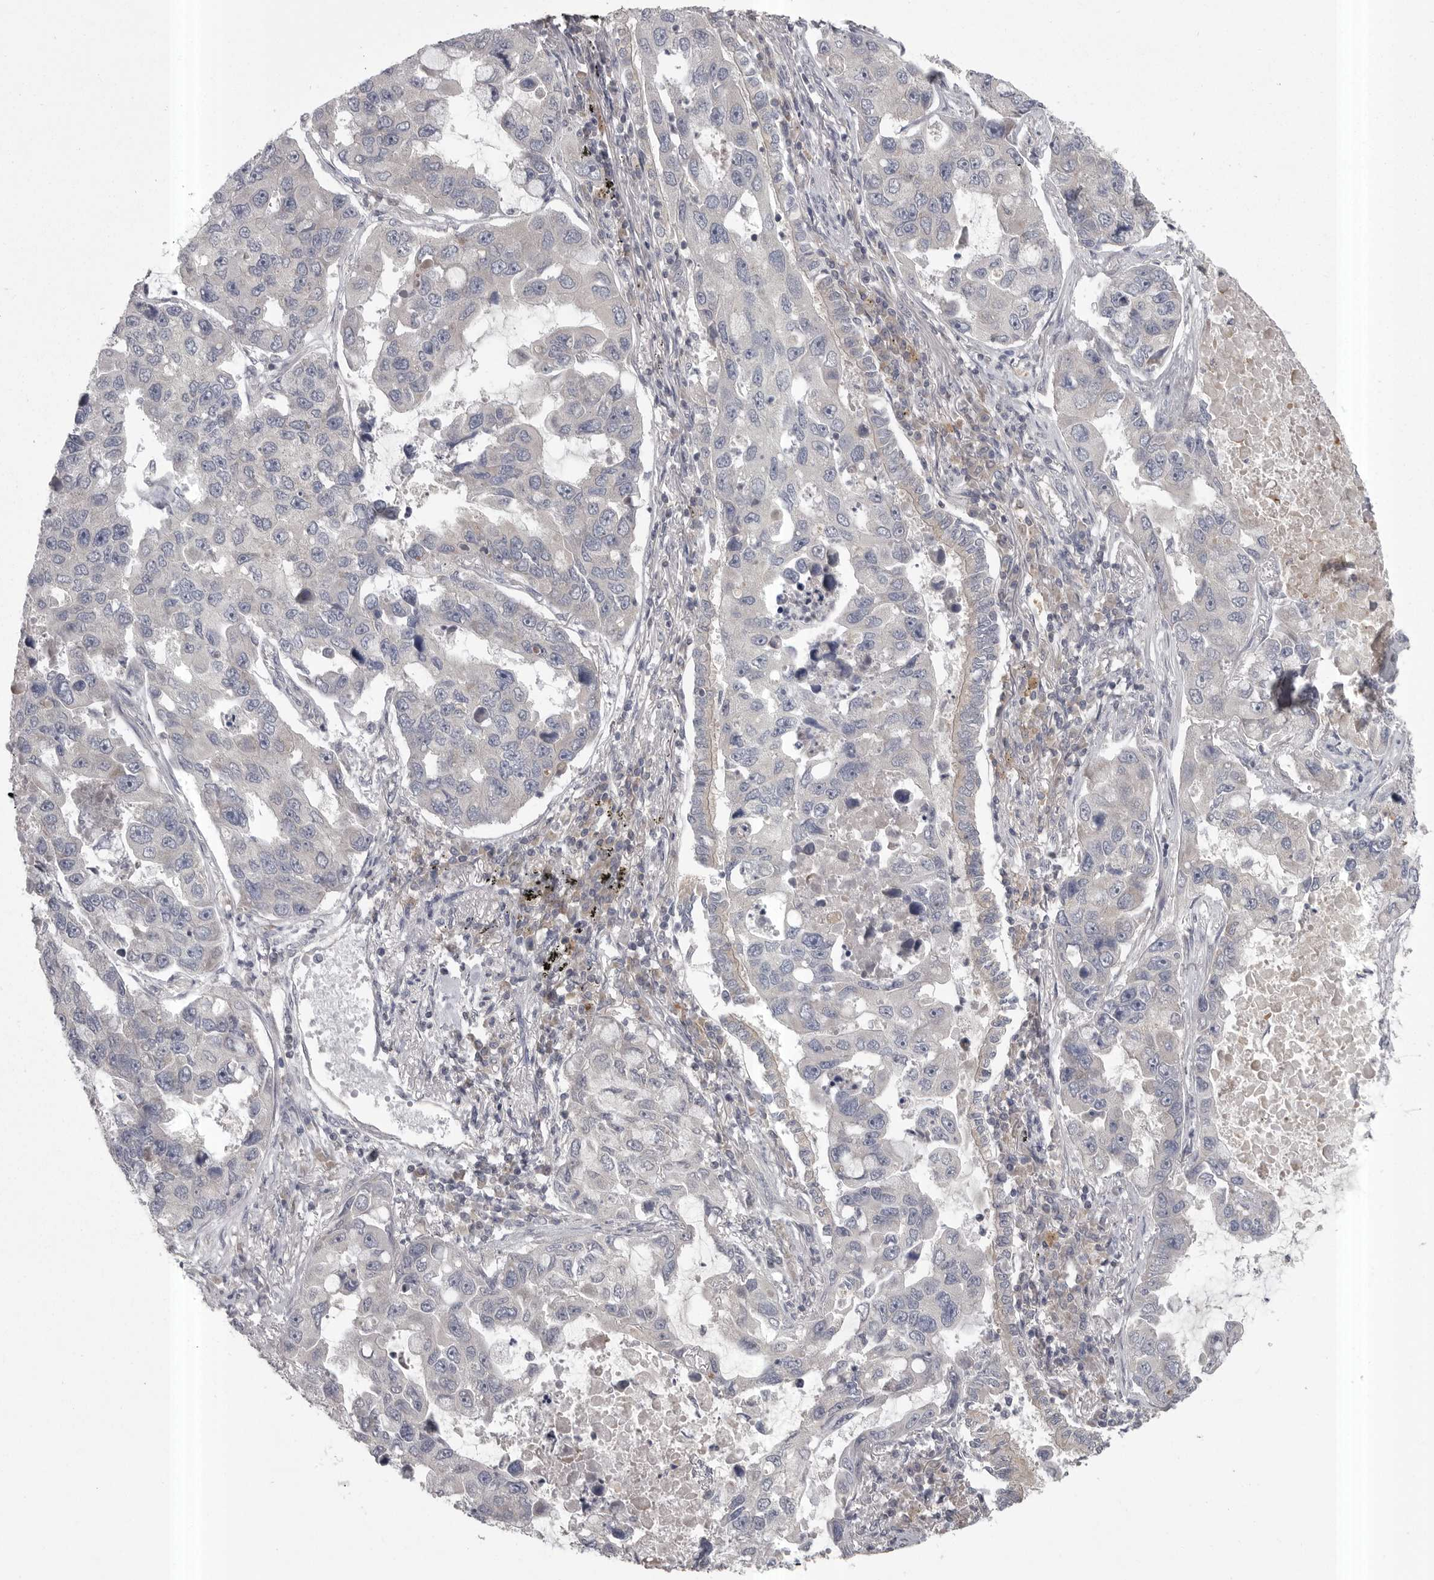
{"staining": {"intensity": "negative", "quantity": "none", "location": "none"}, "tissue": "lung cancer", "cell_type": "Tumor cells", "image_type": "cancer", "snomed": [{"axis": "morphology", "description": "Adenocarcinoma, NOS"}, {"axis": "topography", "description": "Lung"}], "caption": "An IHC micrograph of lung cancer is shown. There is no staining in tumor cells of lung cancer.", "gene": "PHF13", "patient": {"sex": "male", "age": 64}}